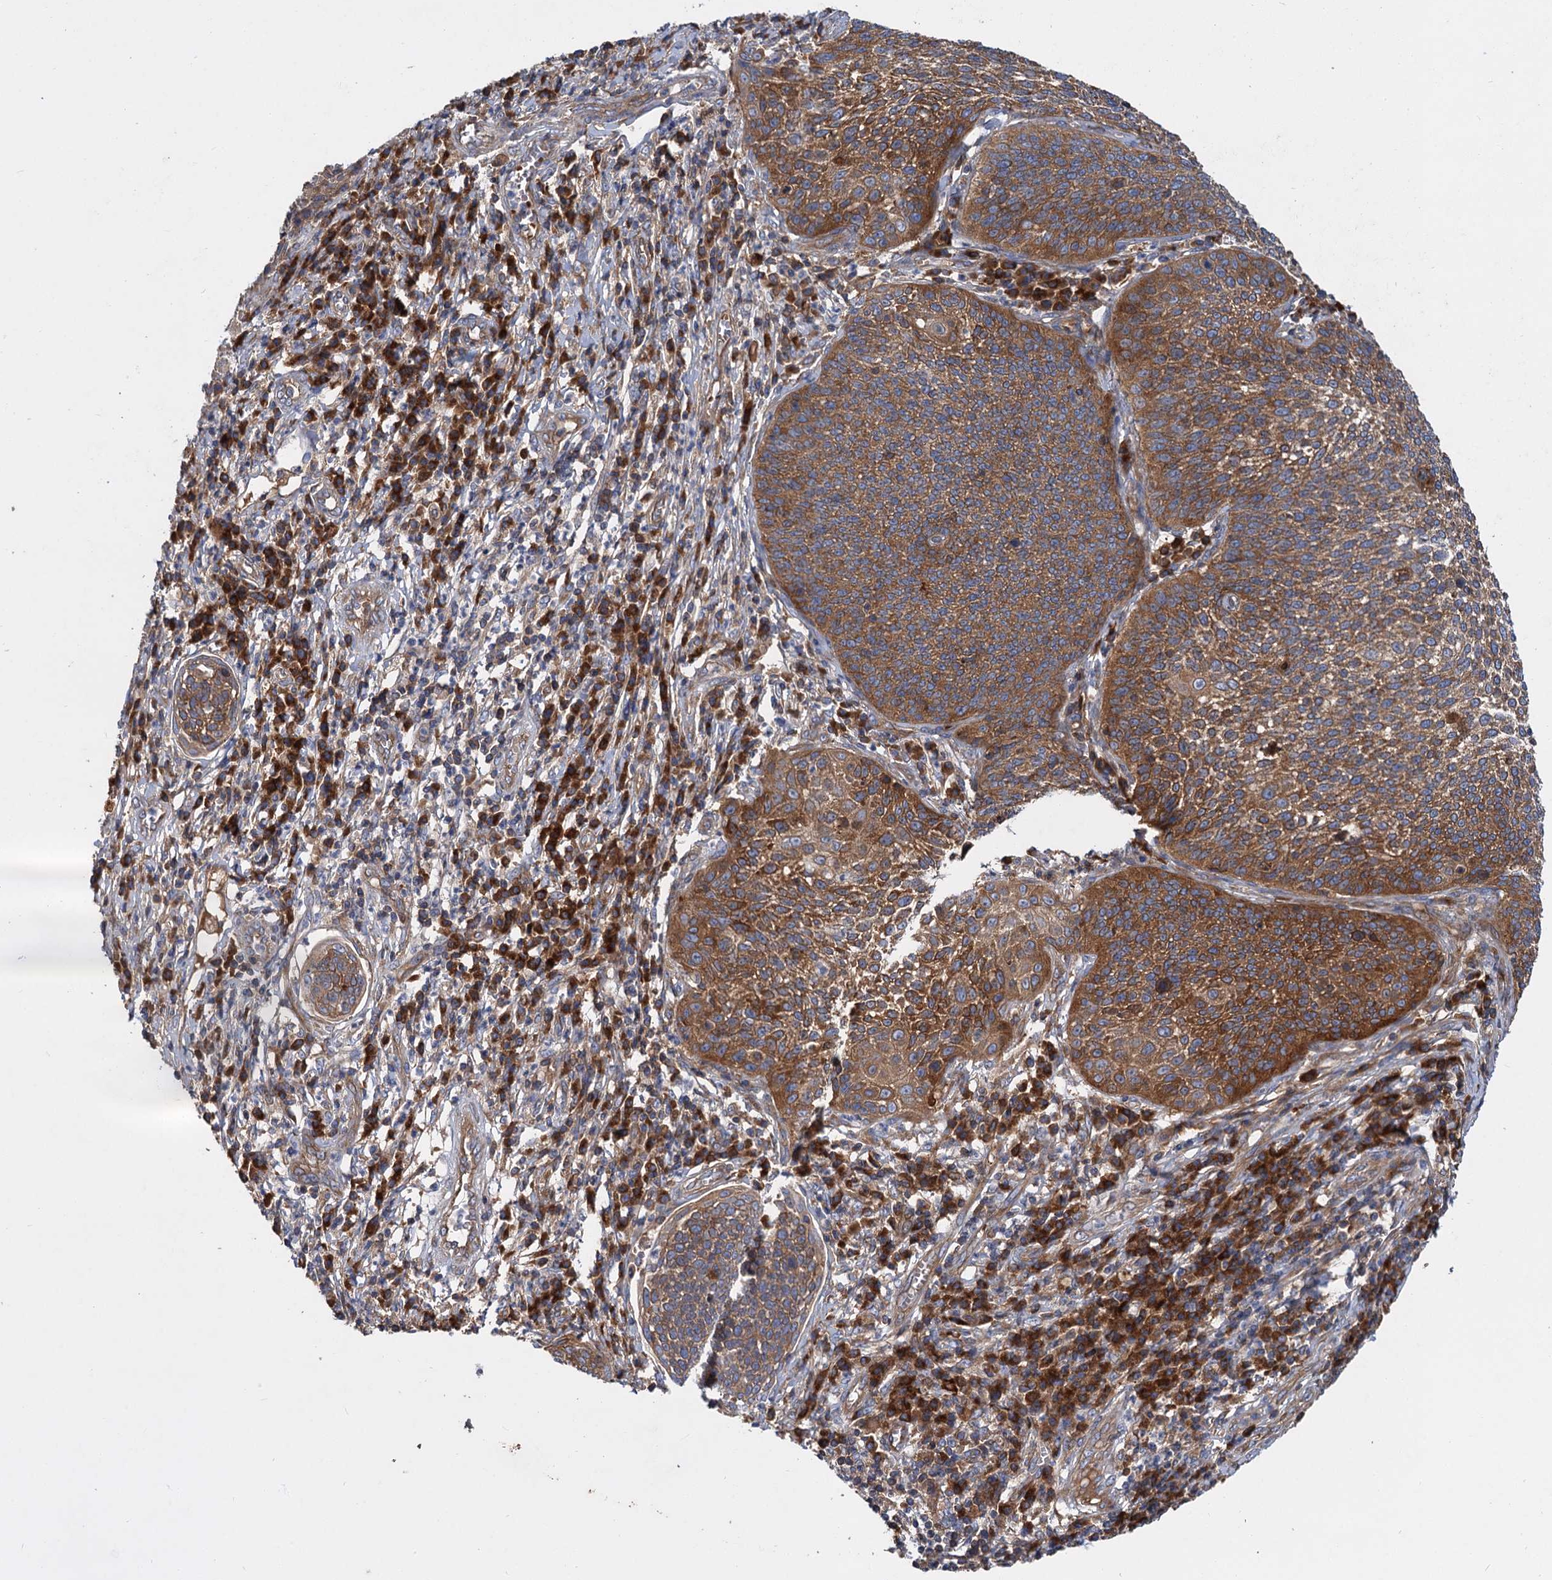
{"staining": {"intensity": "strong", "quantity": ">75%", "location": "cytoplasmic/membranous"}, "tissue": "cervical cancer", "cell_type": "Tumor cells", "image_type": "cancer", "snomed": [{"axis": "morphology", "description": "Squamous cell carcinoma, NOS"}, {"axis": "topography", "description": "Cervix"}], "caption": "A brown stain shows strong cytoplasmic/membranous expression of a protein in cervical squamous cell carcinoma tumor cells.", "gene": "ALKBH7", "patient": {"sex": "female", "age": 34}}